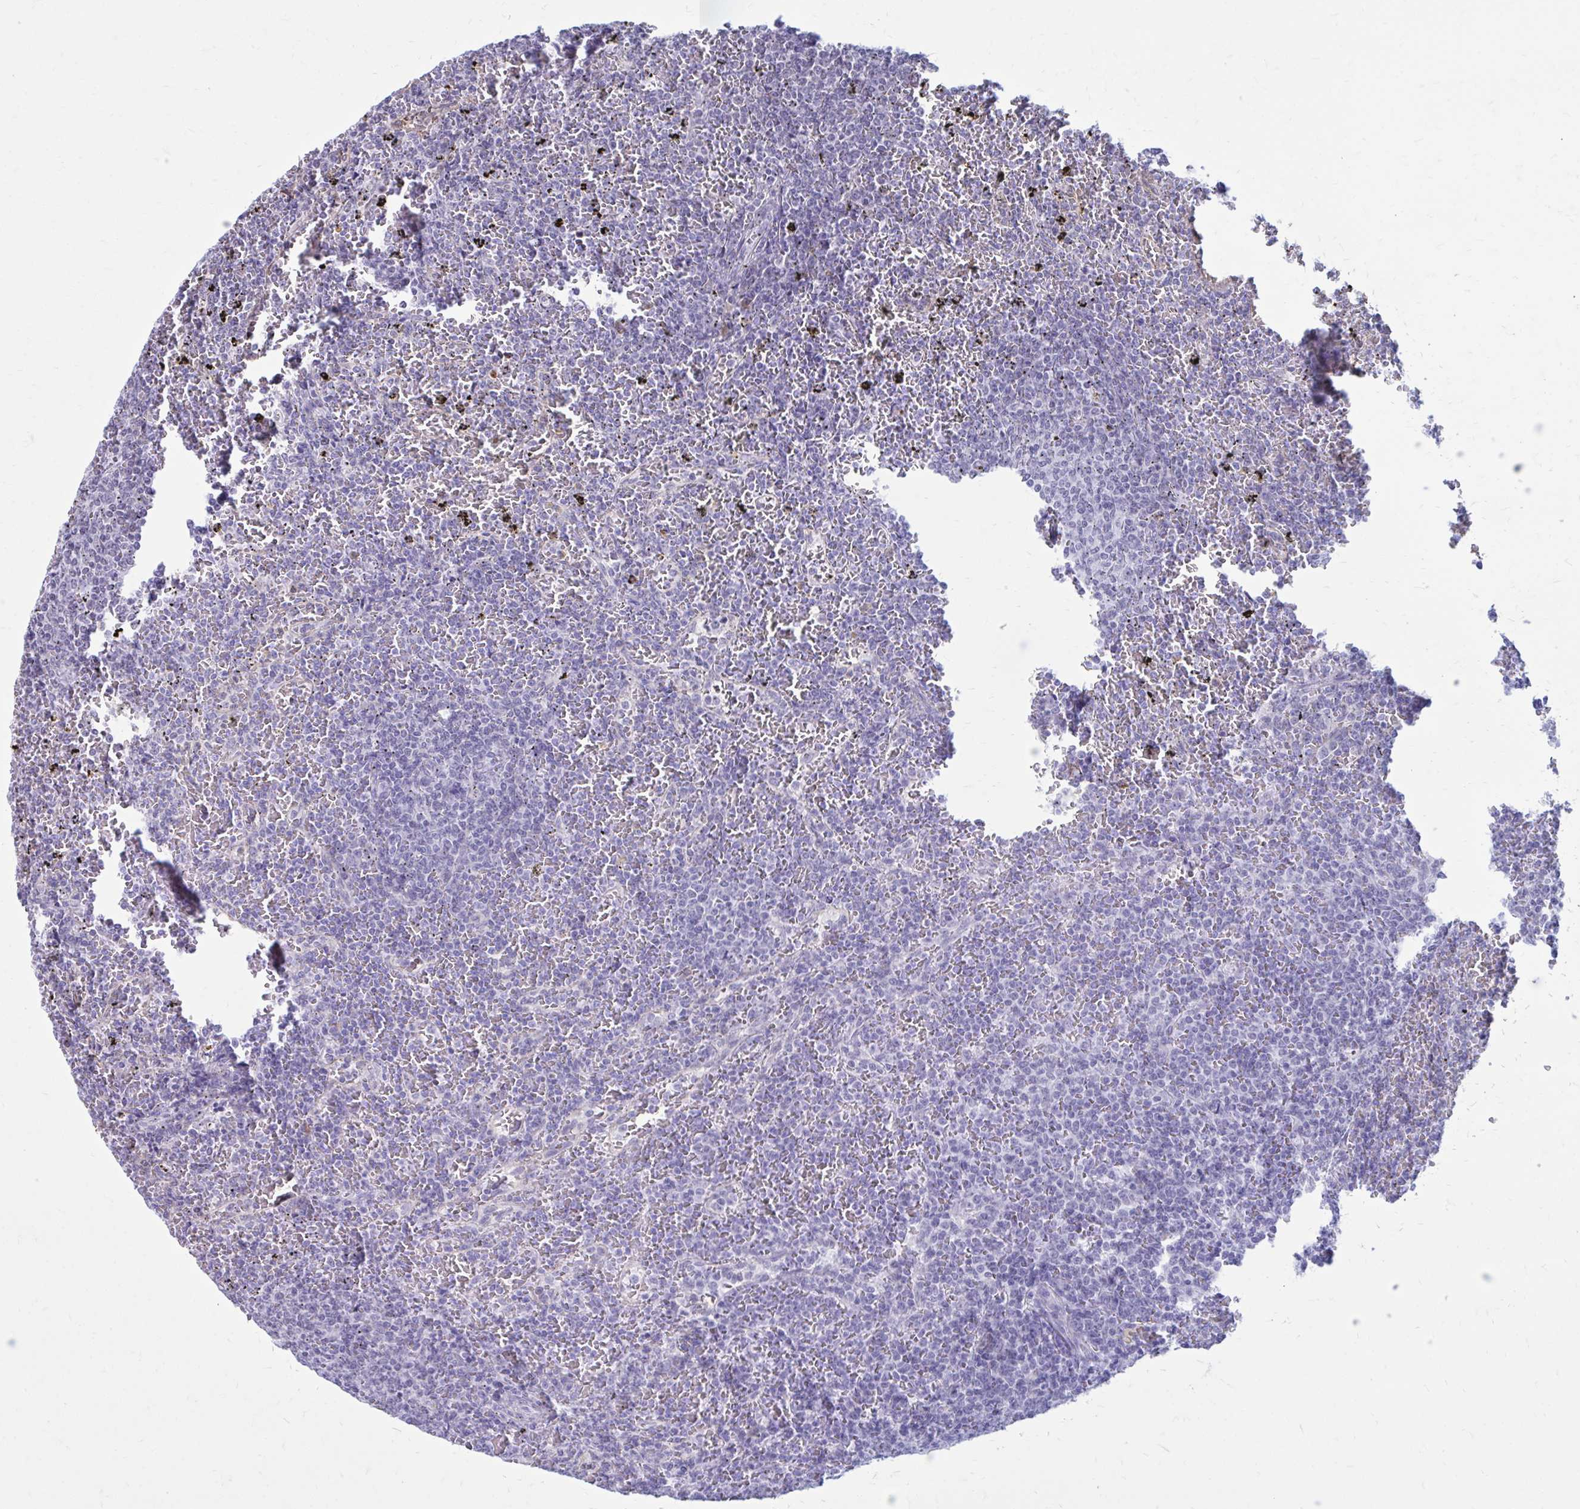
{"staining": {"intensity": "negative", "quantity": "none", "location": "none"}, "tissue": "lymphoma", "cell_type": "Tumor cells", "image_type": "cancer", "snomed": [{"axis": "morphology", "description": "Malignant lymphoma, non-Hodgkin's type, Low grade"}, {"axis": "topography", "description": "Spleen"}], "caption": "Immunohistochemical staining of human malignant lymphoma, non-Hodgkin's type (low-grade) demonstrates no significant staining in tumor cells.", "gene": "PROSER1", "patient": {"sex": "female", "age": 77}}